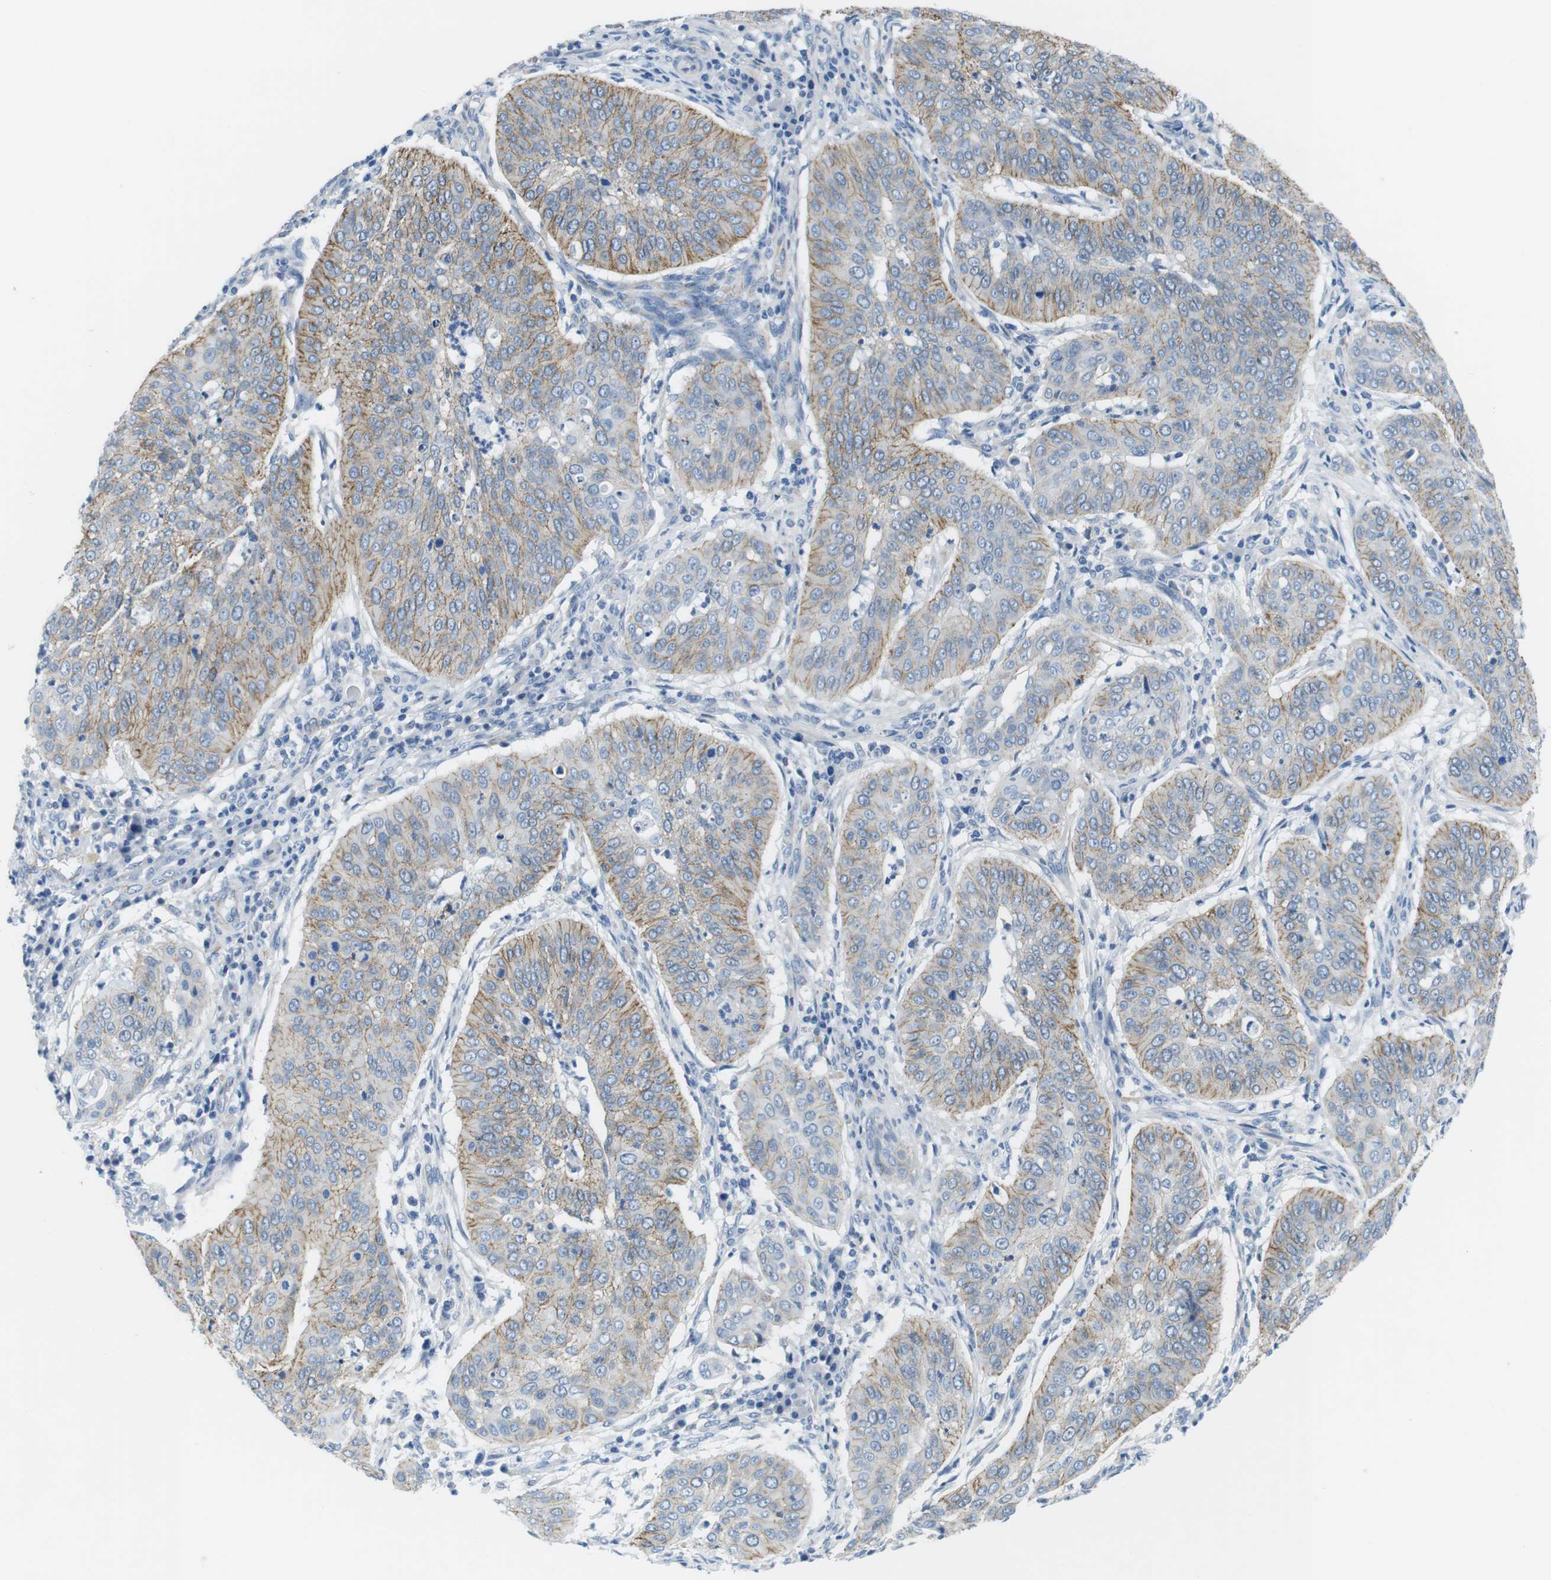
{"staining": {"intensity": "moderate", "quantity": ">75%", "location": "cytoplasmic/membranous"}, "tissue": "cervical cancer", "cell_type": "Tumor cells", "image_type": "cancer", "snomed": [{"axis": "morphology", "description": "Normal tissue, NOS"}, {"axis": "morphology", "description": "Squamous cell carcinoma, NOS"}, {"axis": "topography", "description": "Cervix"}], "caption": "High-power microscopy captured an immunohistochemistry photomicrograph of cervical squamous cell carcinoma, revealing moderate cytoplasmic/membranous positivity in about >75% of tumor cells.", "gene": "SLC6A6", "patient": {"sex": "female", "age": 39}}